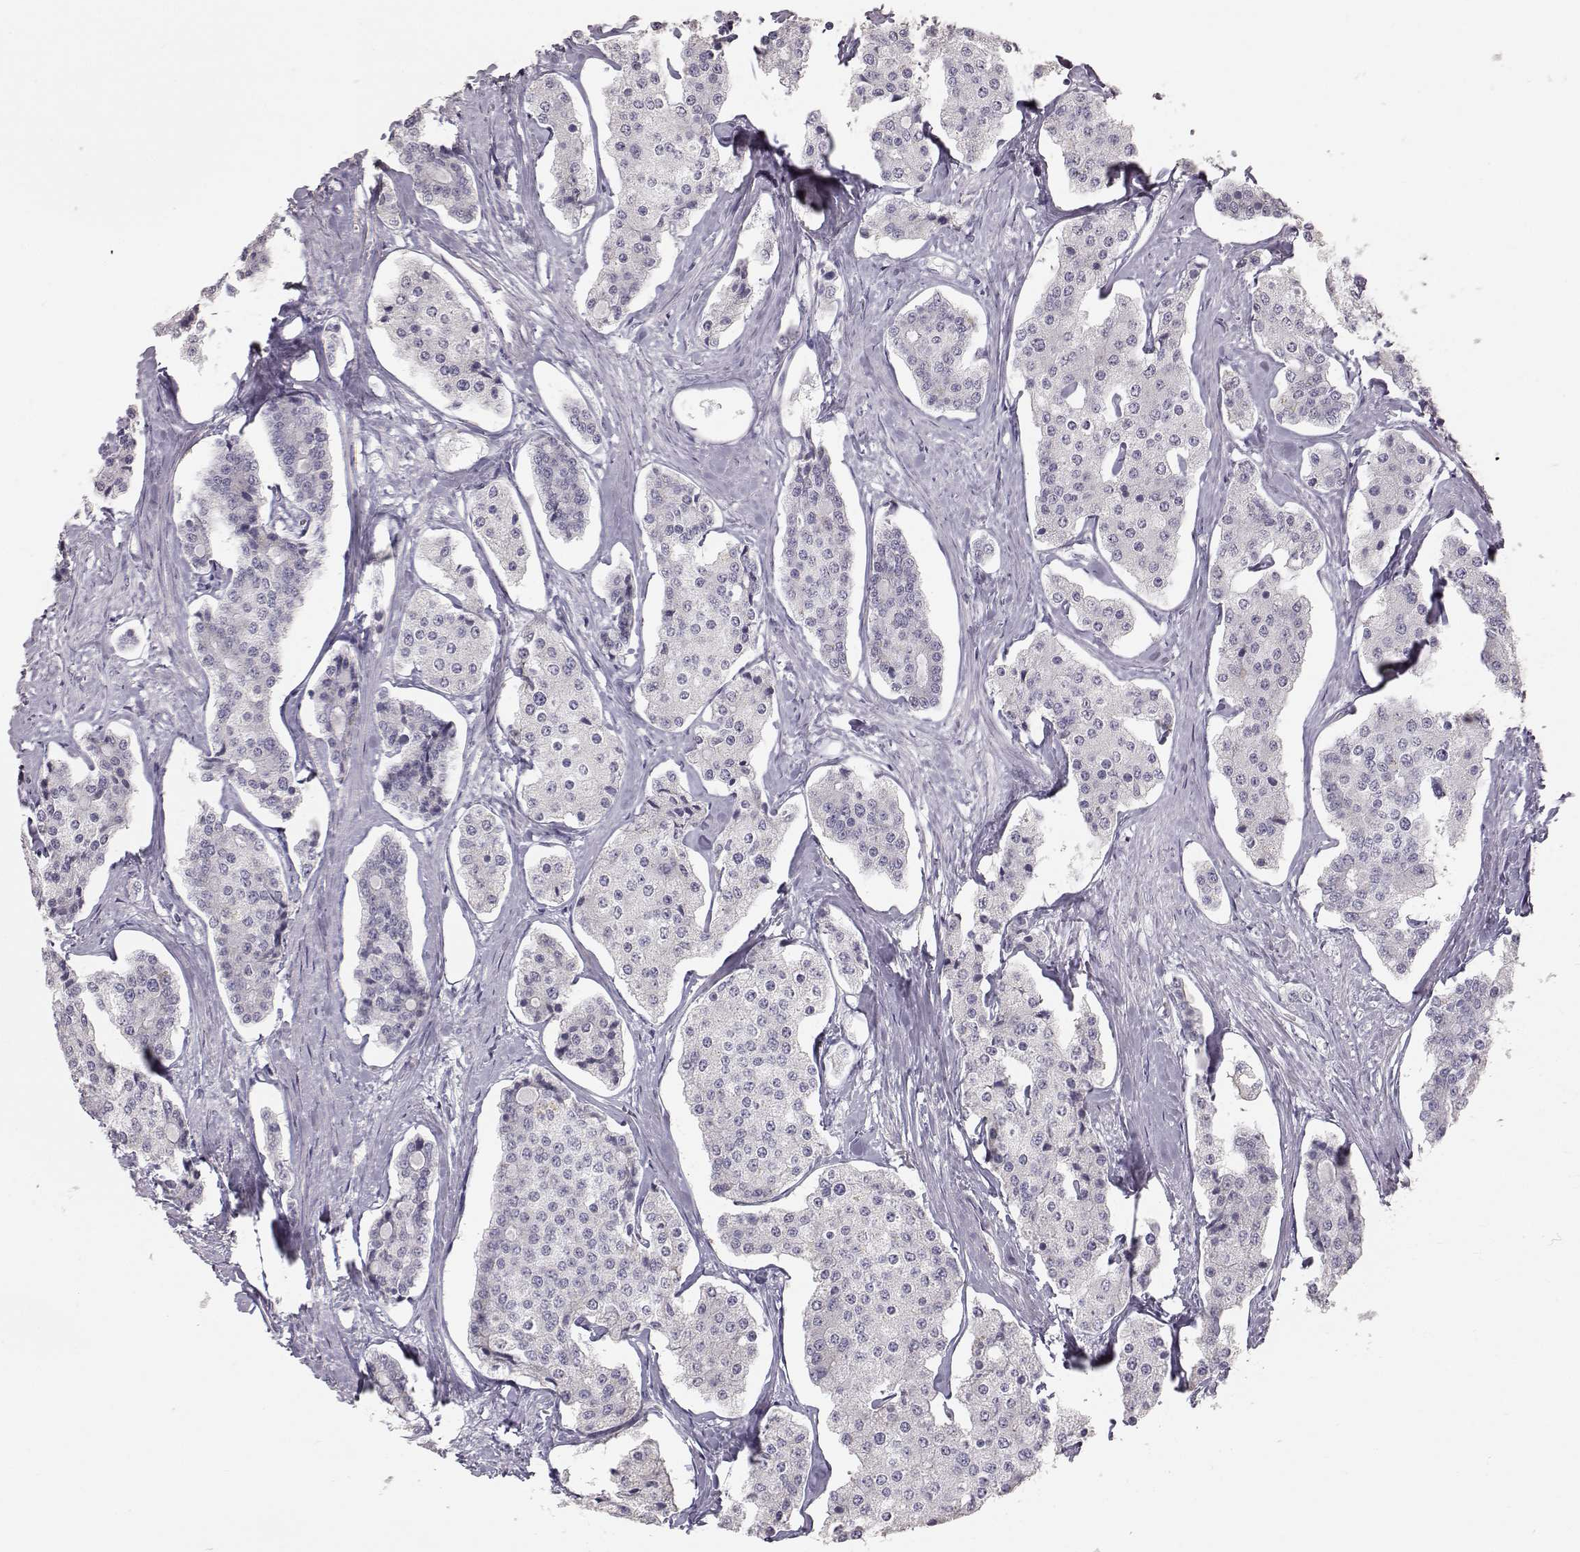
{"staining": {"intensity": "negative", "quantity": "none", "location": "none"}, "tissue": "carcinoid", "cell_type": "Tumor cells", "image_type": "cancer", "snomed": [{"axis": "morphology", "description": "Carcinoid, malignant, NOS"}, {"axis": "topography", "description": "Small intestine"}], "caption": "Immunohistochemistry (IHC) image of malignant carcinoid stained for a protein (brown), which demonstrates no staining in tumor cells.", "gene": "KRT33A", "patient": {"sex": "female", "age": 65}}